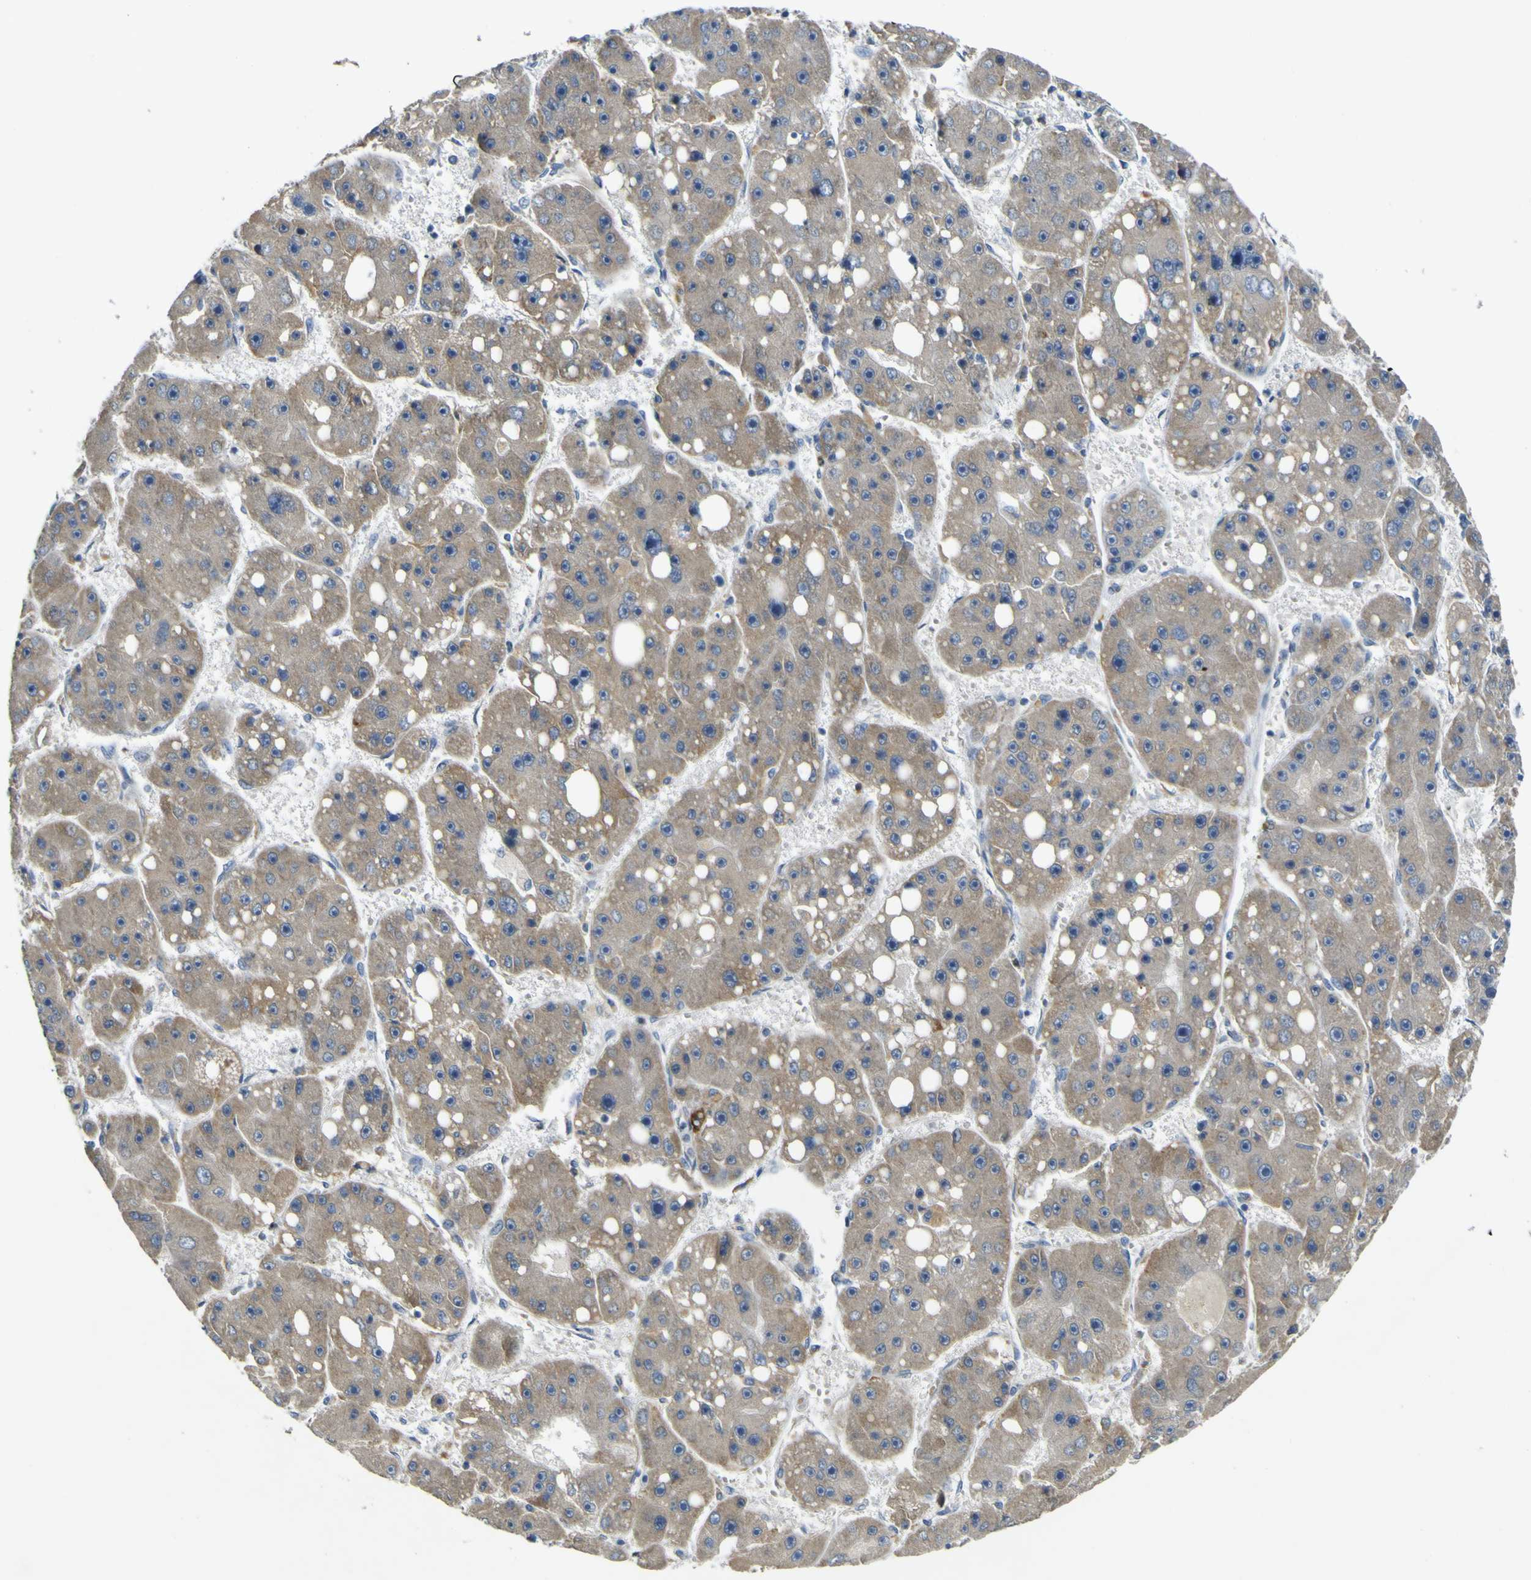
{"staining": {"intensity": "weak", "quantity": ">75%", "location": "cytoplasmic/membranous"}, "tissue": "liver cancer", "cell_type": "Tumor cells", "image_type": "cancer", "snomed": [{"axis": "morphology", "description": "Carcinoma, Hepatocellular, NOS"}, {"axis": "topography", "description": "Liver"}], "caption": "A brown stain shows weak cytoplasmic/membranous positivity of a protein in liver hepatocellular carcinoma tumor cells.", "gene": "LDLR", "patient": {"sex": "female", "age": 61}}